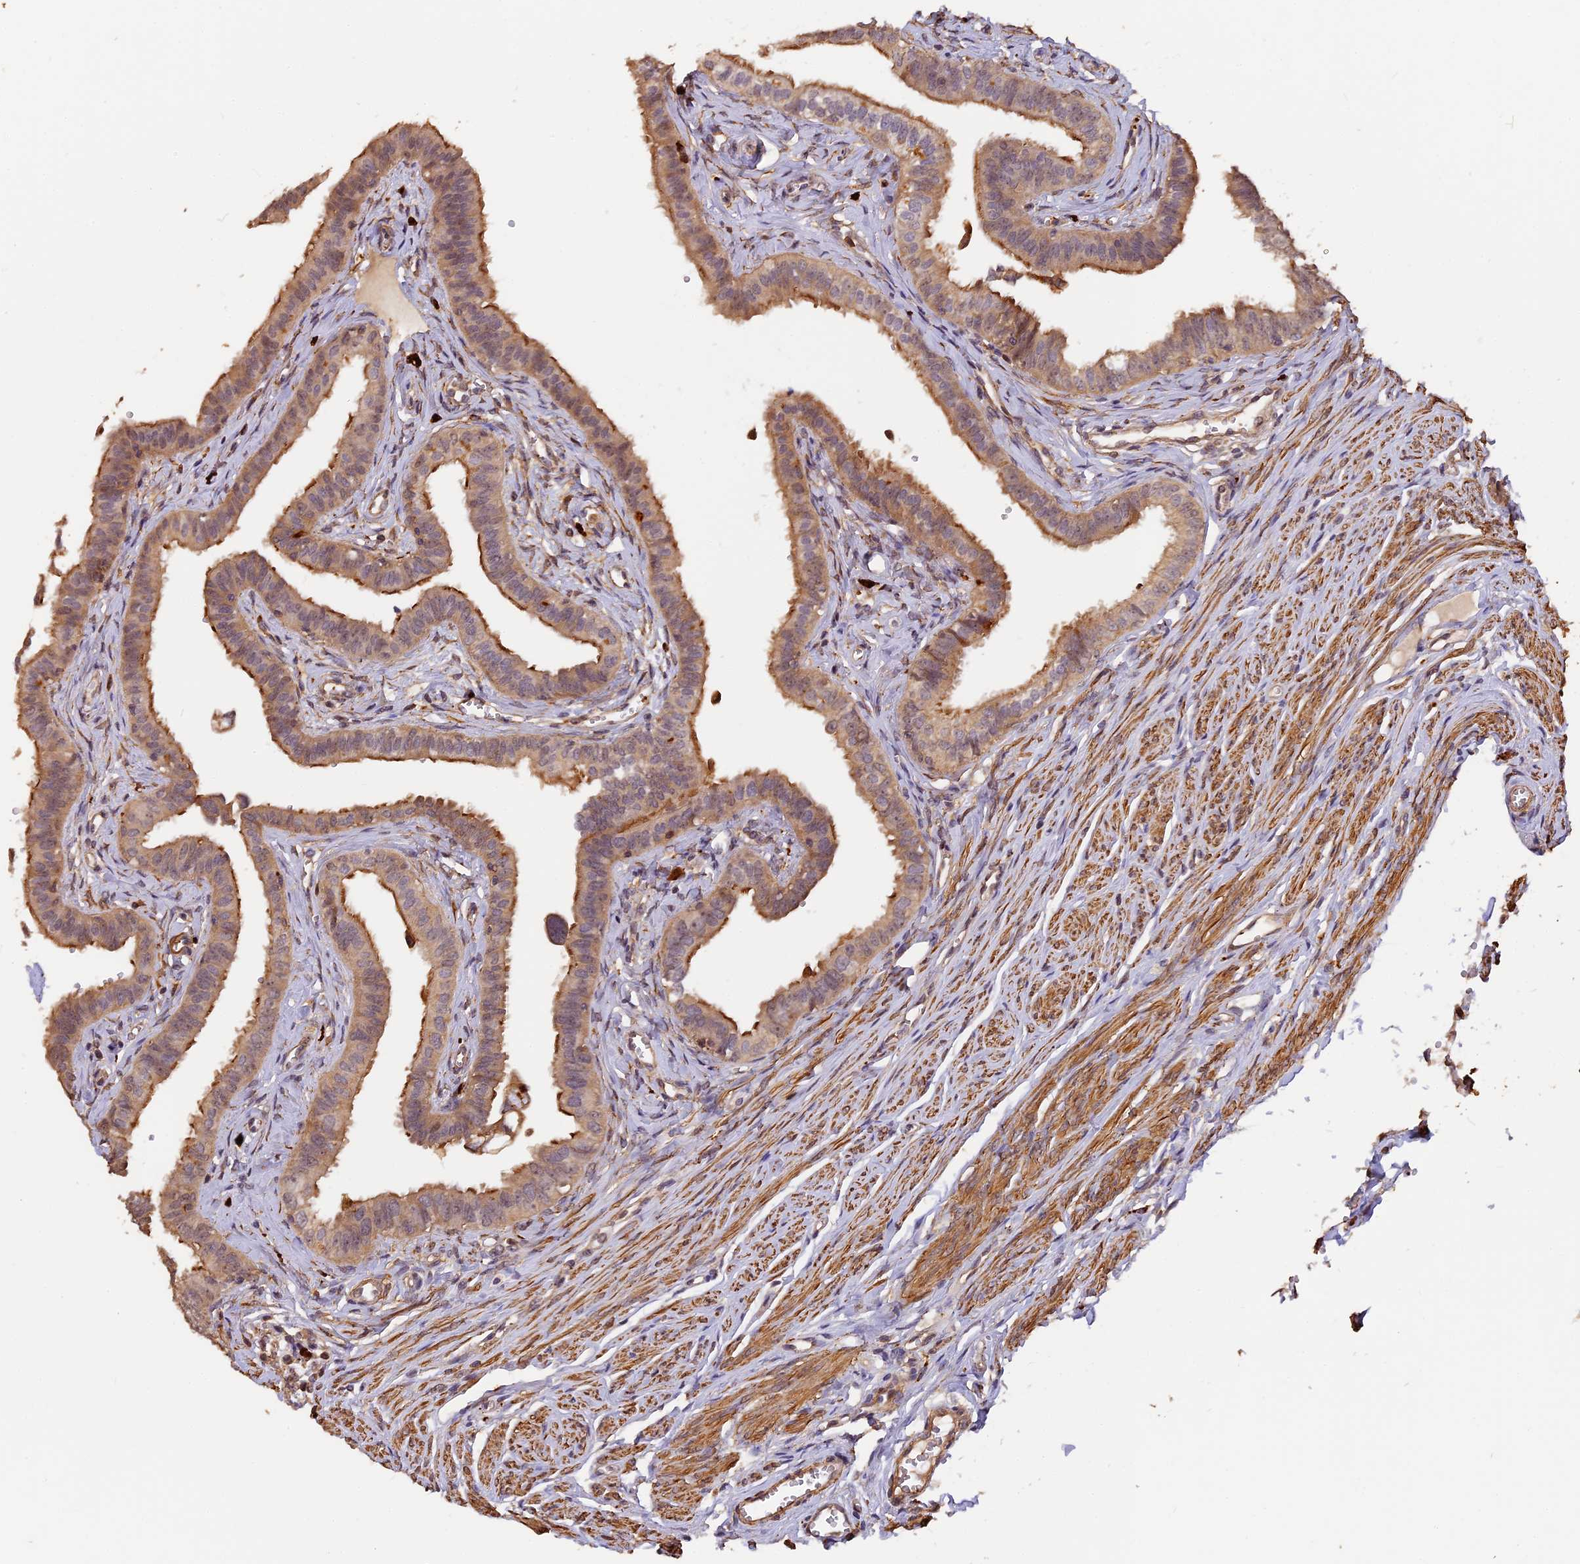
{"staining": {"intensity": "moderate", "quantity": ">75%", "location": "cytoplasmic/membranous"}, "tissue": "fallopian tube", "cell_type": "Glandular cells", "image_type": "normal", "snomed": [{"axis": "morphology", "description": "Normal tissue, NOS"}, {"axis": "morphology", "description": "Carcinoma, NOS"}, {"axis": "topography", "description": "Fallopian tube"}, {"axis": "topography", "description": "Ovary"}], "caption": "DAB (3,3'-diaminobenzidine) immunohistochemical staining of normal fallopian tube exhibits moderate cytoplasmic/membranous protein expression in approximately >75% of glandular cells. The staining was performed using DAB to visualize the protein expression in brown, while the nuclei were stained in blue with hematoxylin (Magnification: 20x).", "gene": "MMP15", "patient": {"sex": "female", "age": 59}}